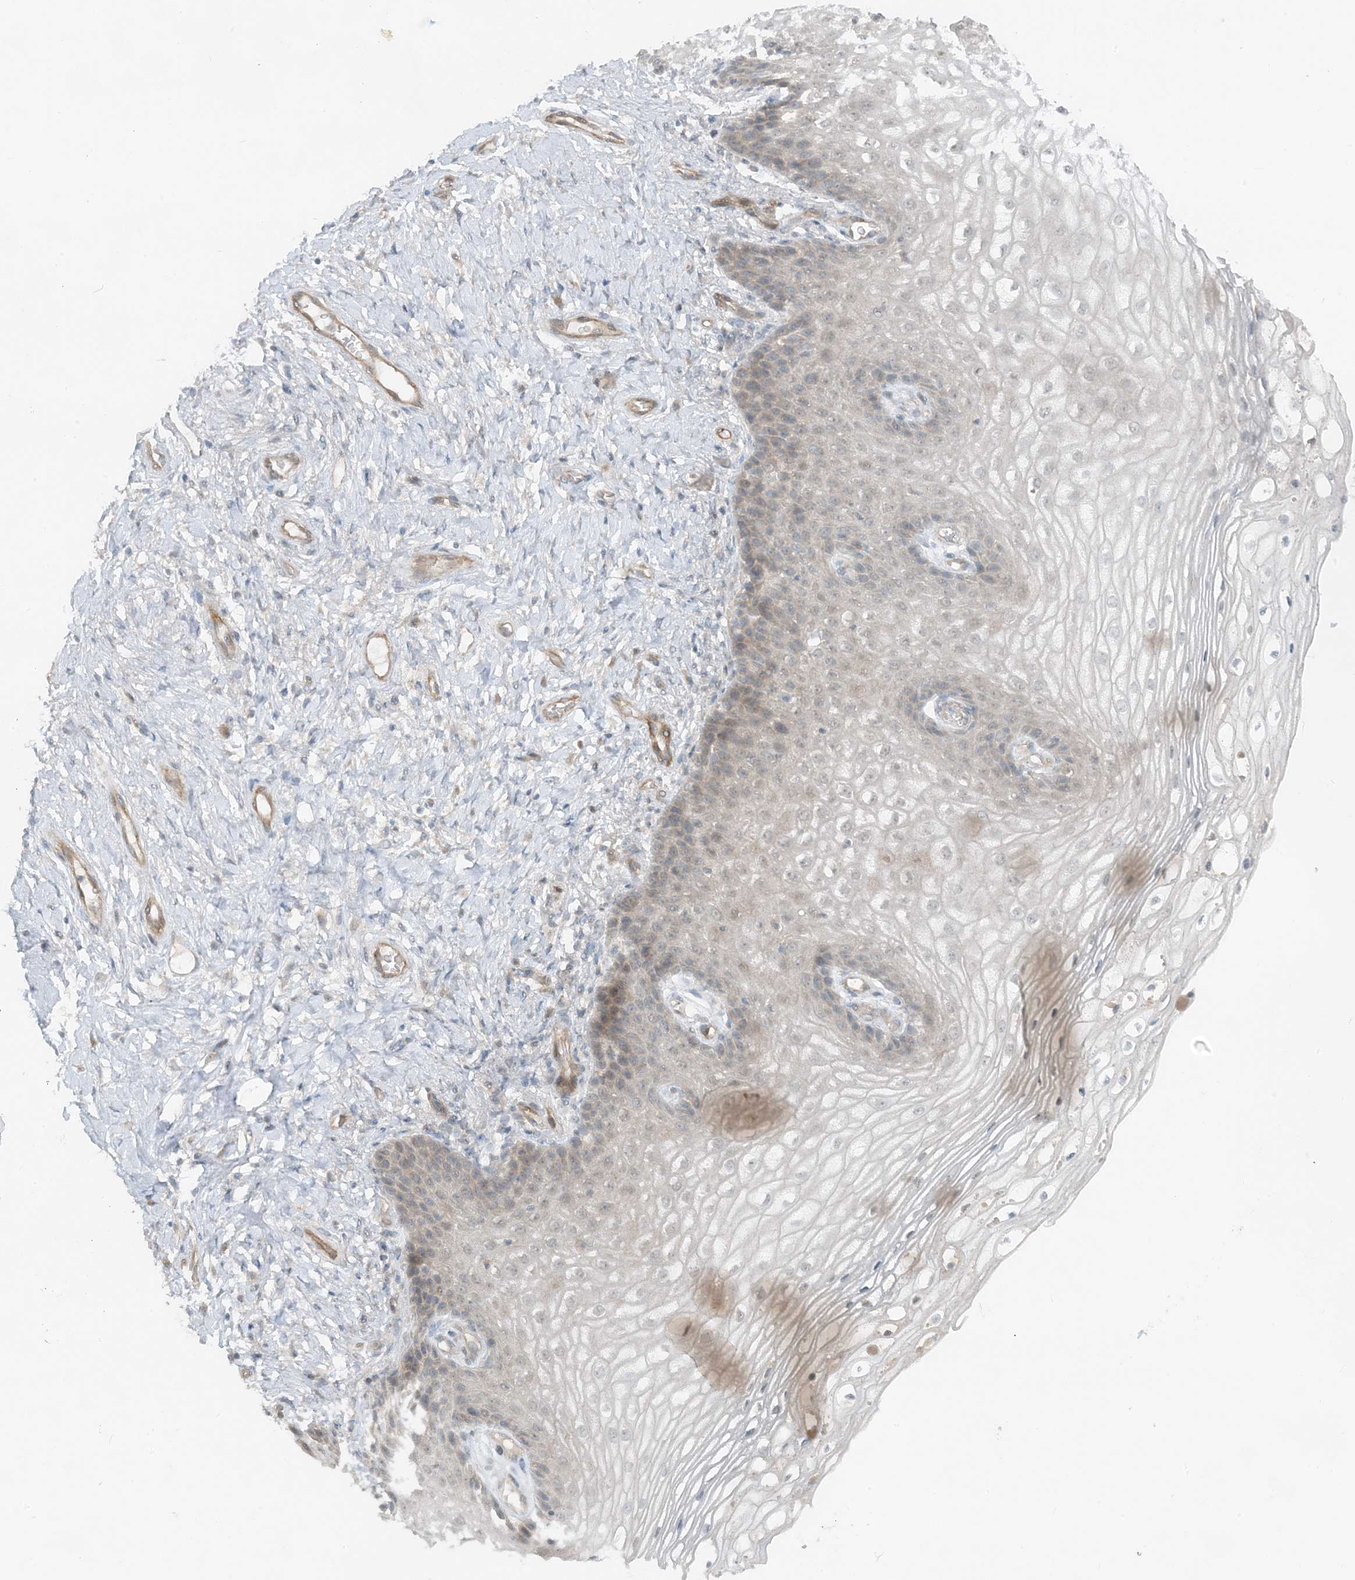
{"staining": {"intensity": "weak", "quantity": "<25%", "location": "cytoplasmic/membranous"}, "tissue": "vagina", "cell_type": "Squamous epithelial cells", "image_type": "normal", "snomed": [{"axis": "morphology", "description": "Normal tissue, NOS"}, {"axis": "topography", "description": "Vagina"}], "caption": "DAB (3,3'-diaminobenzidine) immunohistochemical staining of normal human vagina shows no significant positivity in squamous epithelial cells. (Stains: DAB (3,3'-diaminobenzidine) IHC with hematoxylin counter stain, Microscopy: brightfield microscopy at high magnification).", "gene": "MITD1", "patient": {"sex": "female", "age": 60}}